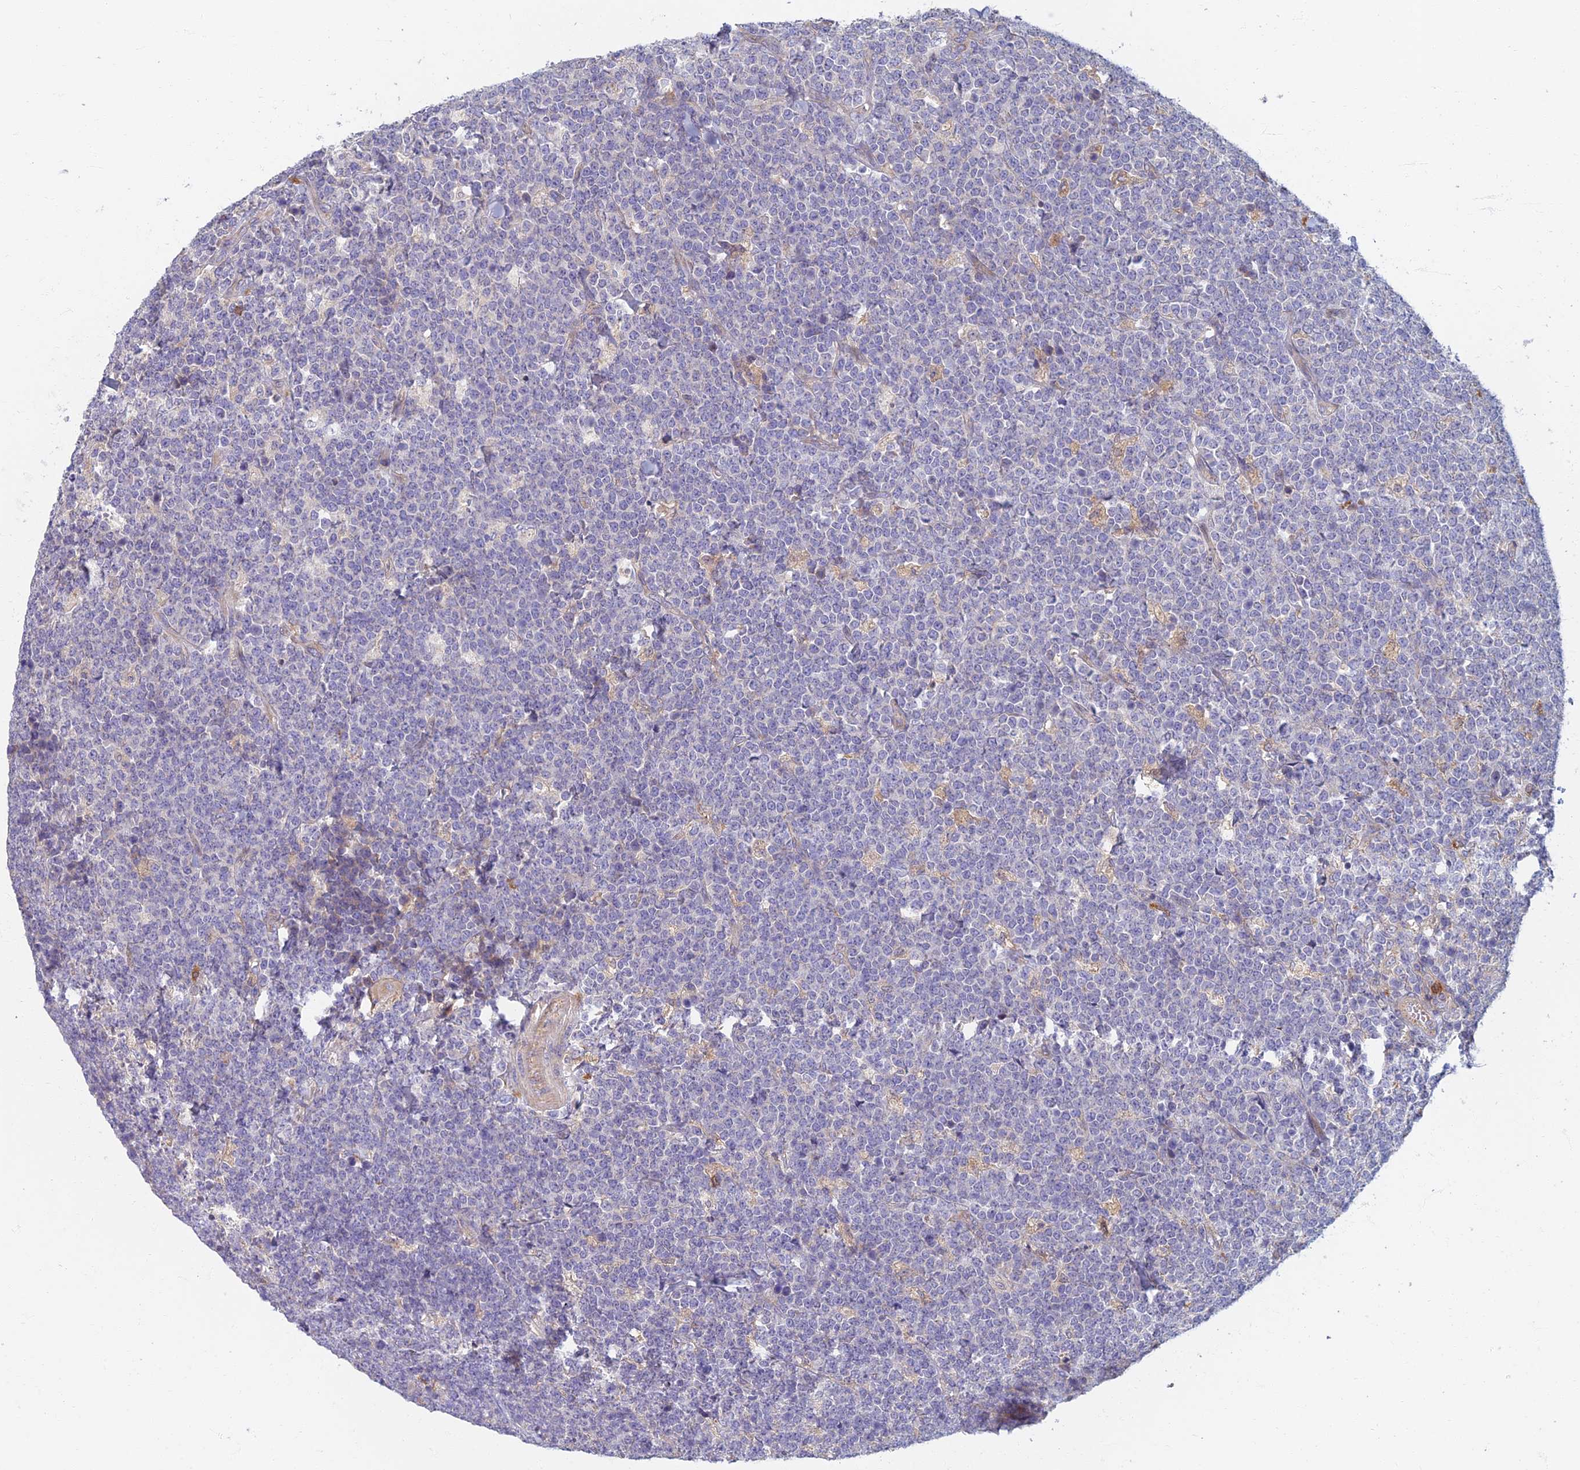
{"staining": {"intensity": "negative", "quantity": "none", "location": "none"}, "tissue": "lymphoma", "cell_type": "Tumor cells", "image_type": "cancer", "snomed": [{"axis": "morphology", "description": "Malignant lymphoma, non-Hodgkin's type, High grade"}, {"axis": "topography", "description": "Small intestine"}], "caption": "Lymphoma stained for a protein using IHC shows no staining tumor cells.", "gene": "SOGA1", "patient": {"sex": "male", "age": 8}}